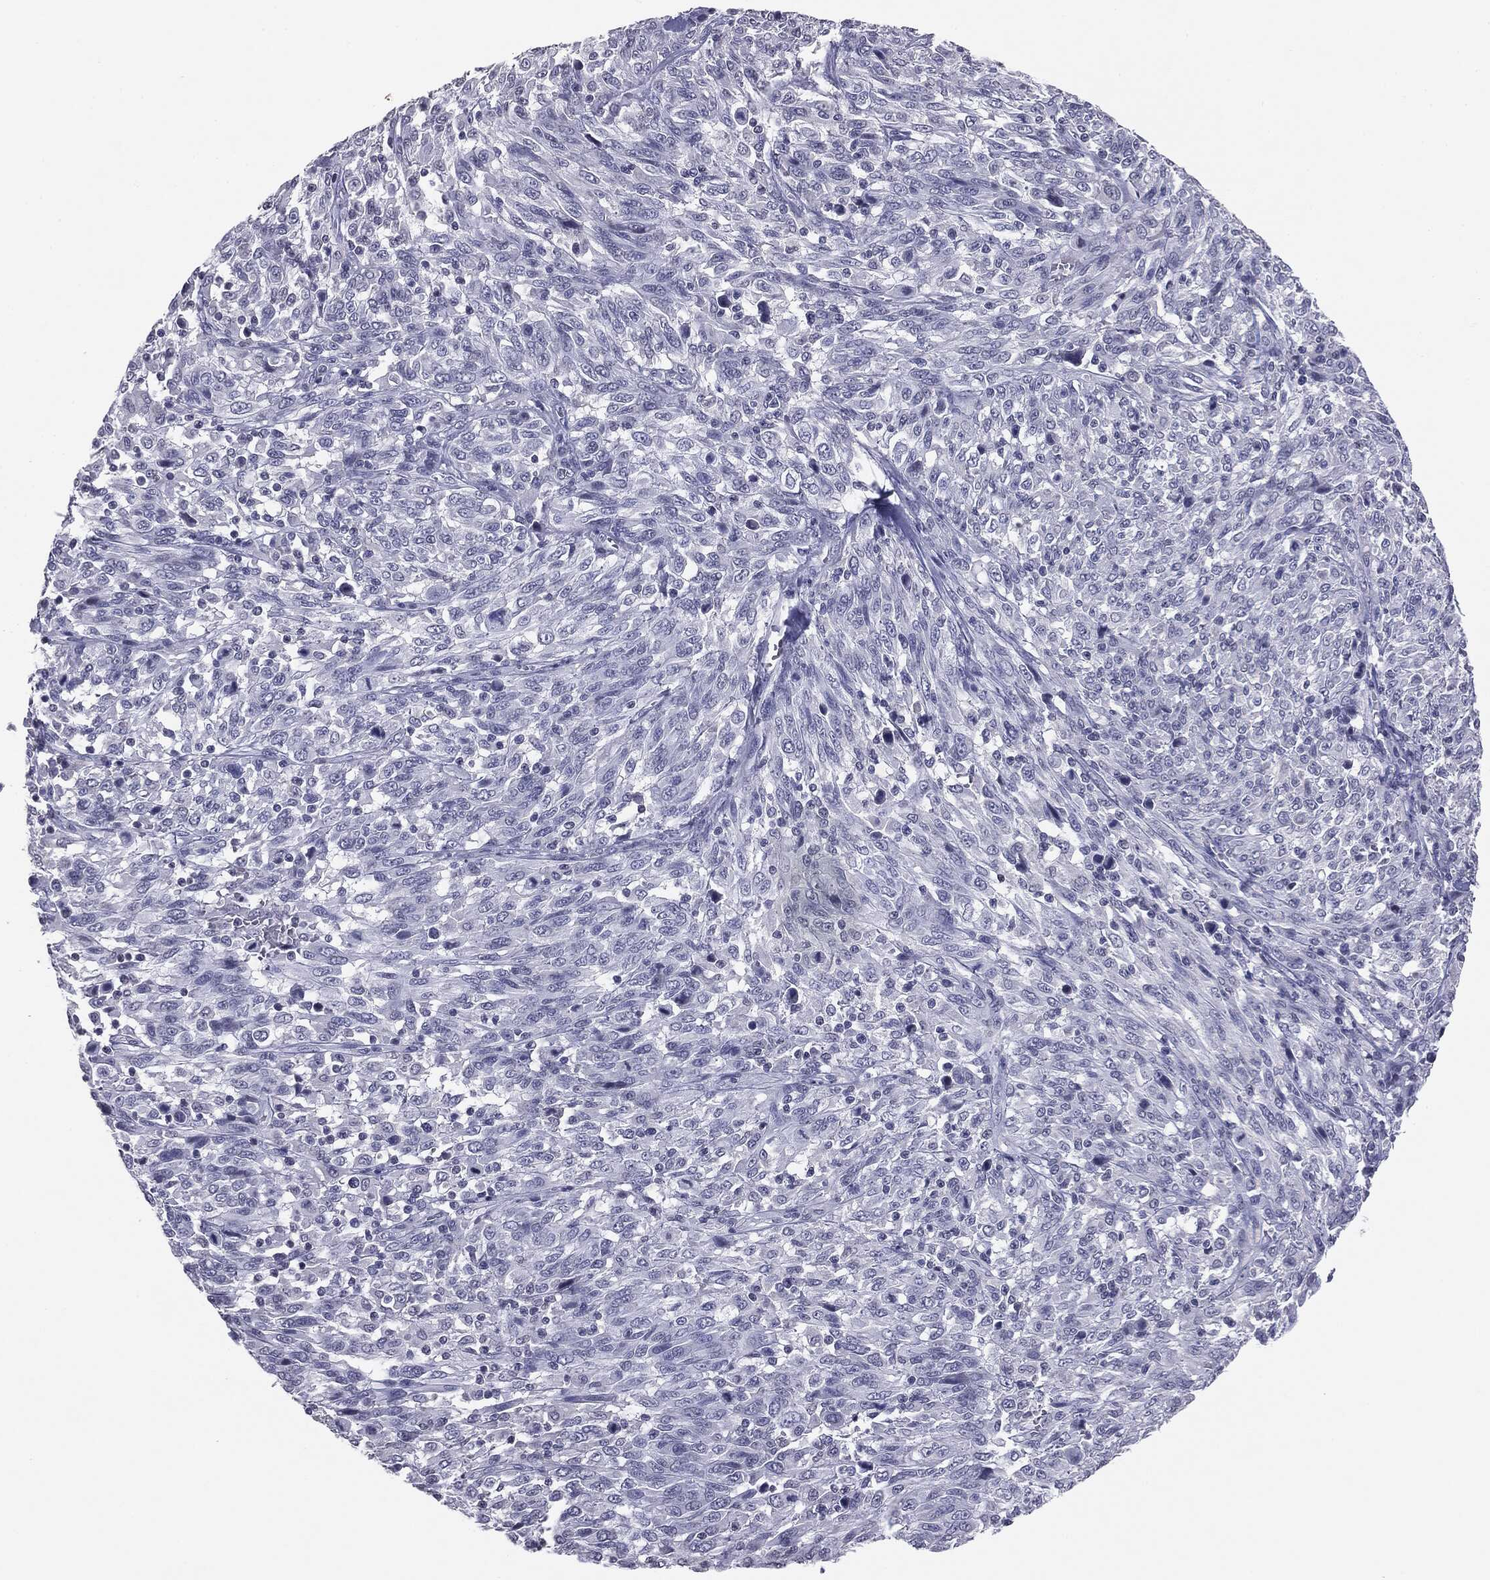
{"staining": {"intensity": "negative", "quantity": "none", "location": "none"}, "tissue": "melanoma", "cell_type": "Tumor cells", "image_type": "cancer", "snomed": [{"axis": "morphology", "description": "Malignant melanoma, NOS"}, {"axis": "topography", "description": "Skin"}], "caption": "DAB immunohistochemical staining of melanoma exhibits no significant expression in tumor cells.", "gene": "SERPINB4", "patient": {"sex": "female", "age": 91}}